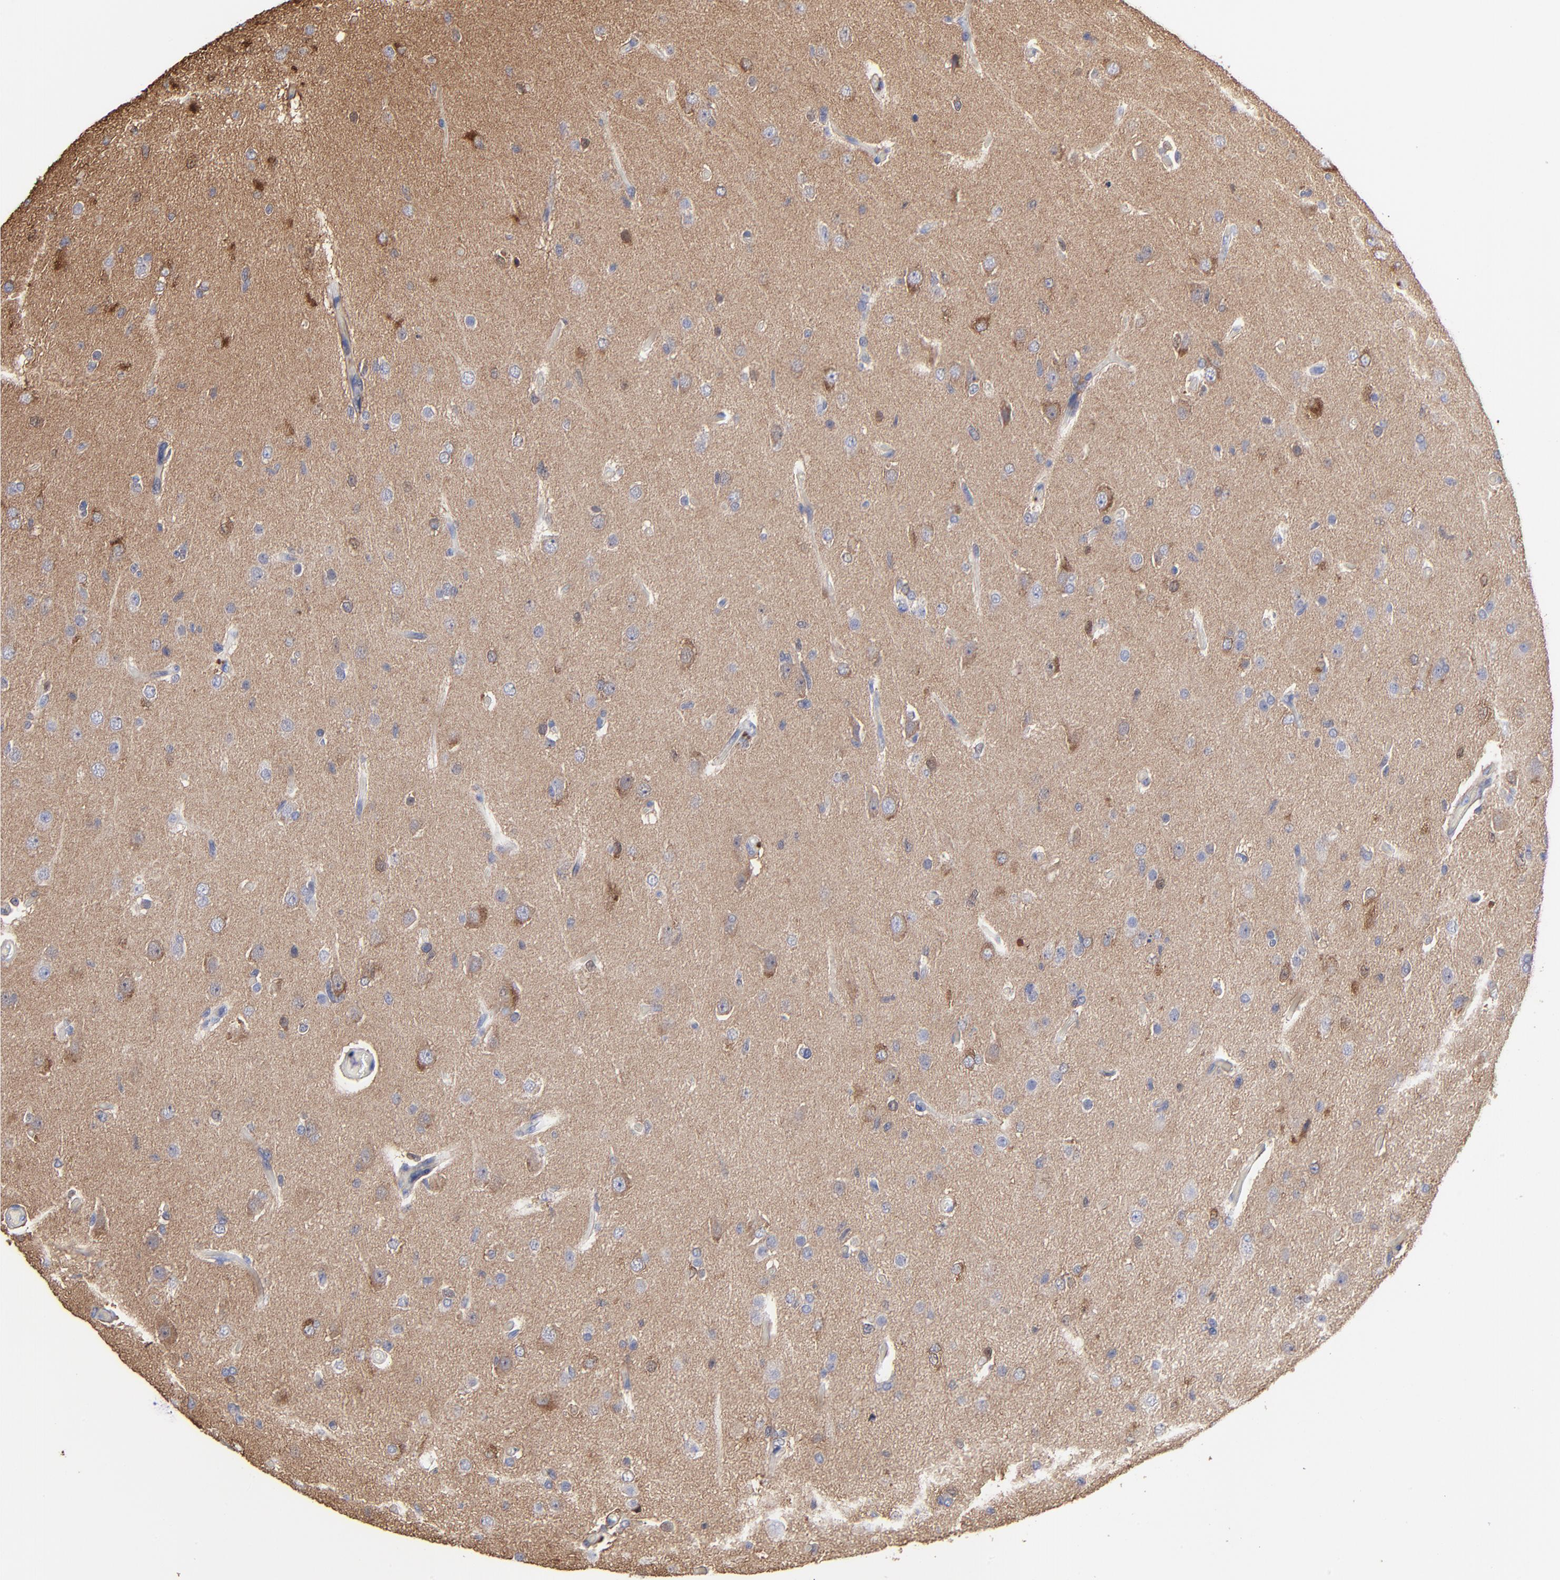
{"staining": {"intensity": "moderate", "quantity": "25%-75%", "location": "cytoplasmic/membranous"}, "tissue": "glioma", "cell_type": "Tumor cells", "image_type": "cancer", "snomed": [{"axis": "morphology", "description": "Glioma, malignant, High grade"}, {"axis": "topography", "description": "Brain"}], "caption": "Immunohistochemistry (IHC) of human glioma shows medium levels of moderate cytoplasmic/membranous staining in about 25%-75% of tumor cells. The protein of interest is stained brown, and the nuclei are stained in blue (DAB IHC with brightfield microscopy, high magnification).", "gene": "CILP", "patient": {"sex": "male", "age": 33}}